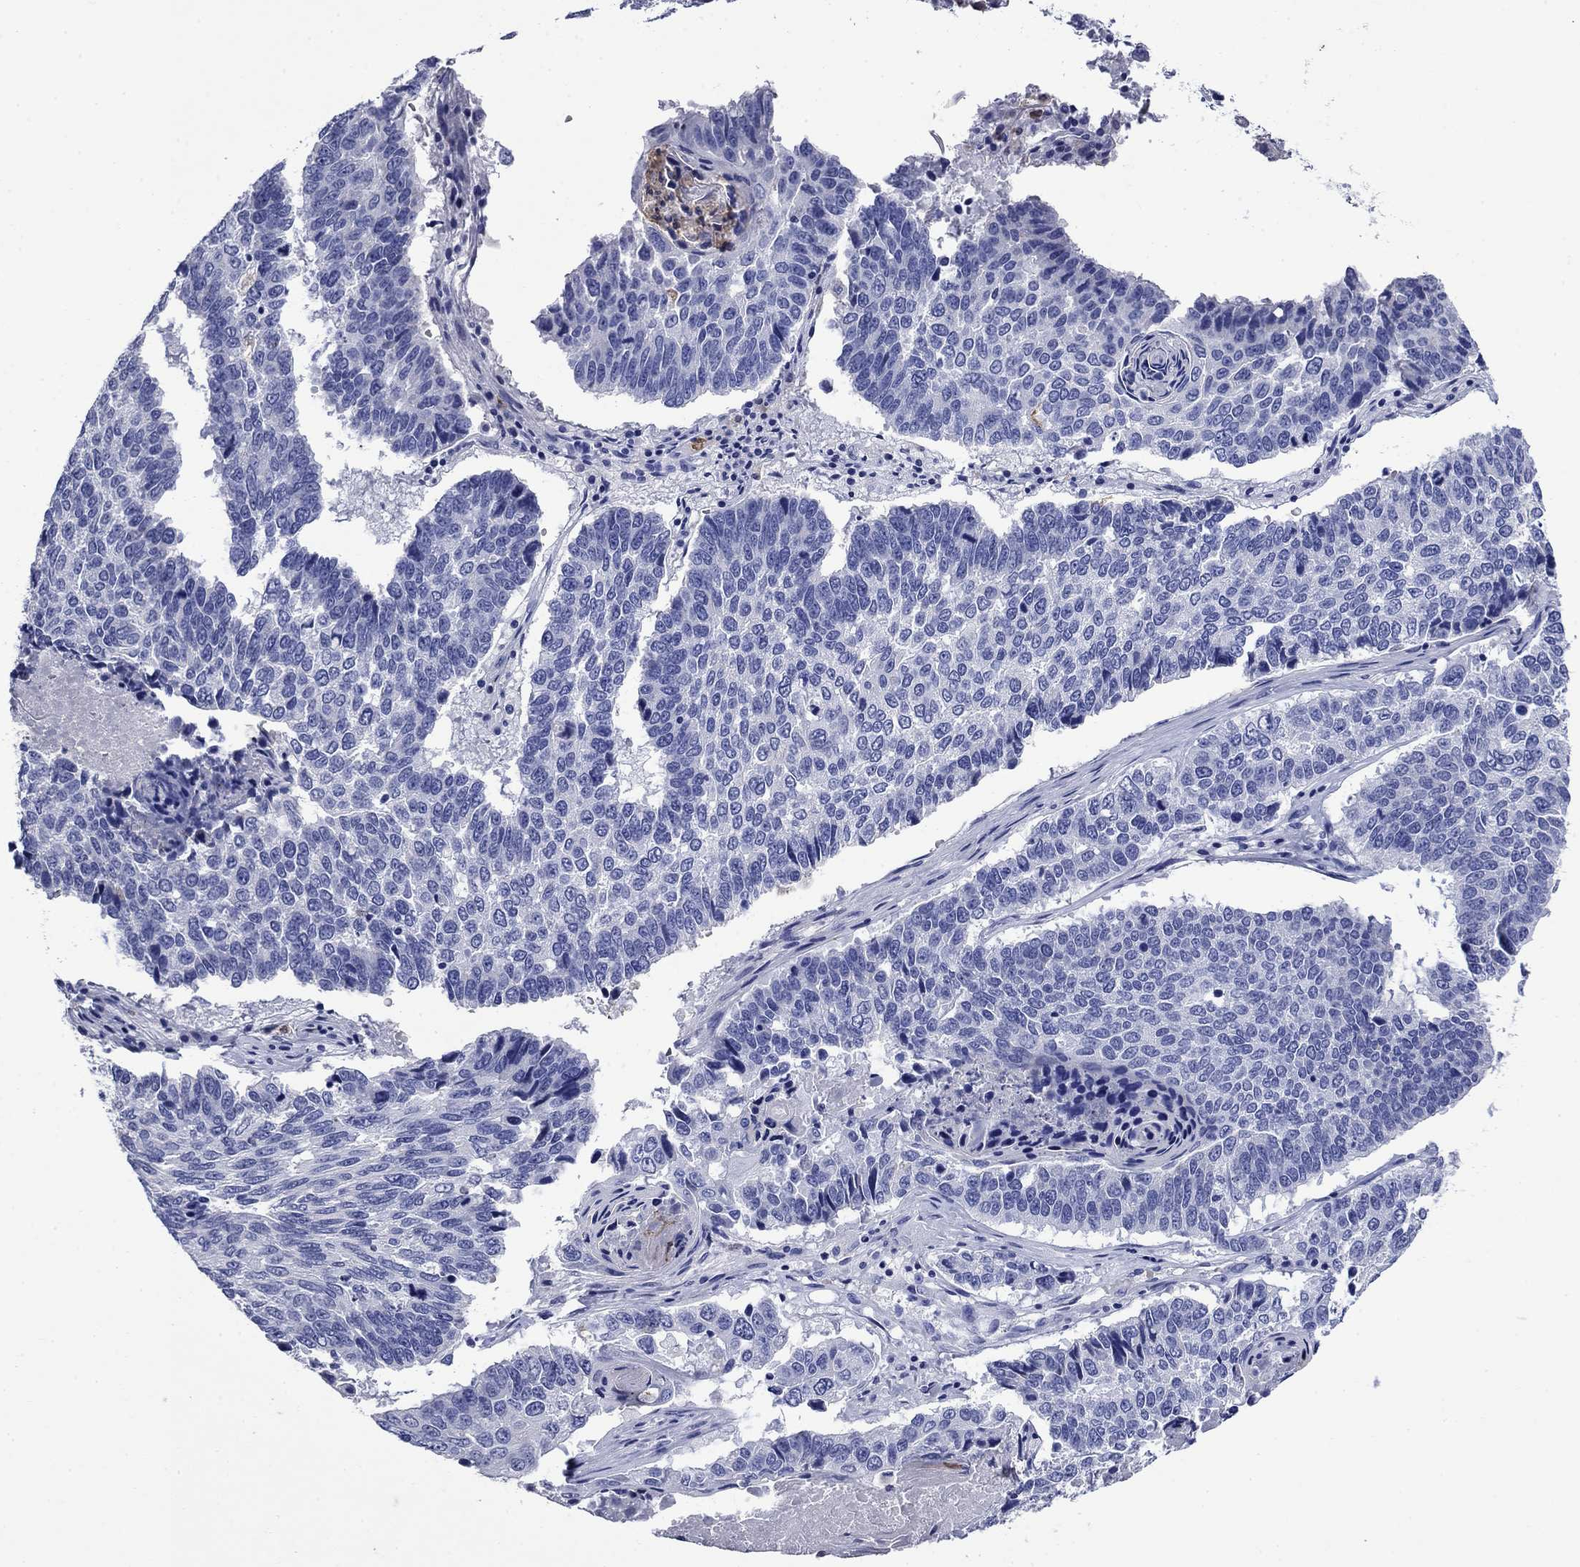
{"staining": {"intensity": "negative", "quantity": "none", "location": "none"}, "tissue": "lung cancer", "cell_type": "Tumor cells", "image_type": "cancer", "snomed": [{"axis": "morphology", "description": "Squamous cell carcinoma, NOS"}, {"axis": "topography", "description": "Lung"}], "caption": "Lung squamous cell carcinoma stained for a protein using immunohistochemistry displays no positivity tumor cells.", "gene": "TFR2", "patient": {"sex": "male", "age": 73}}